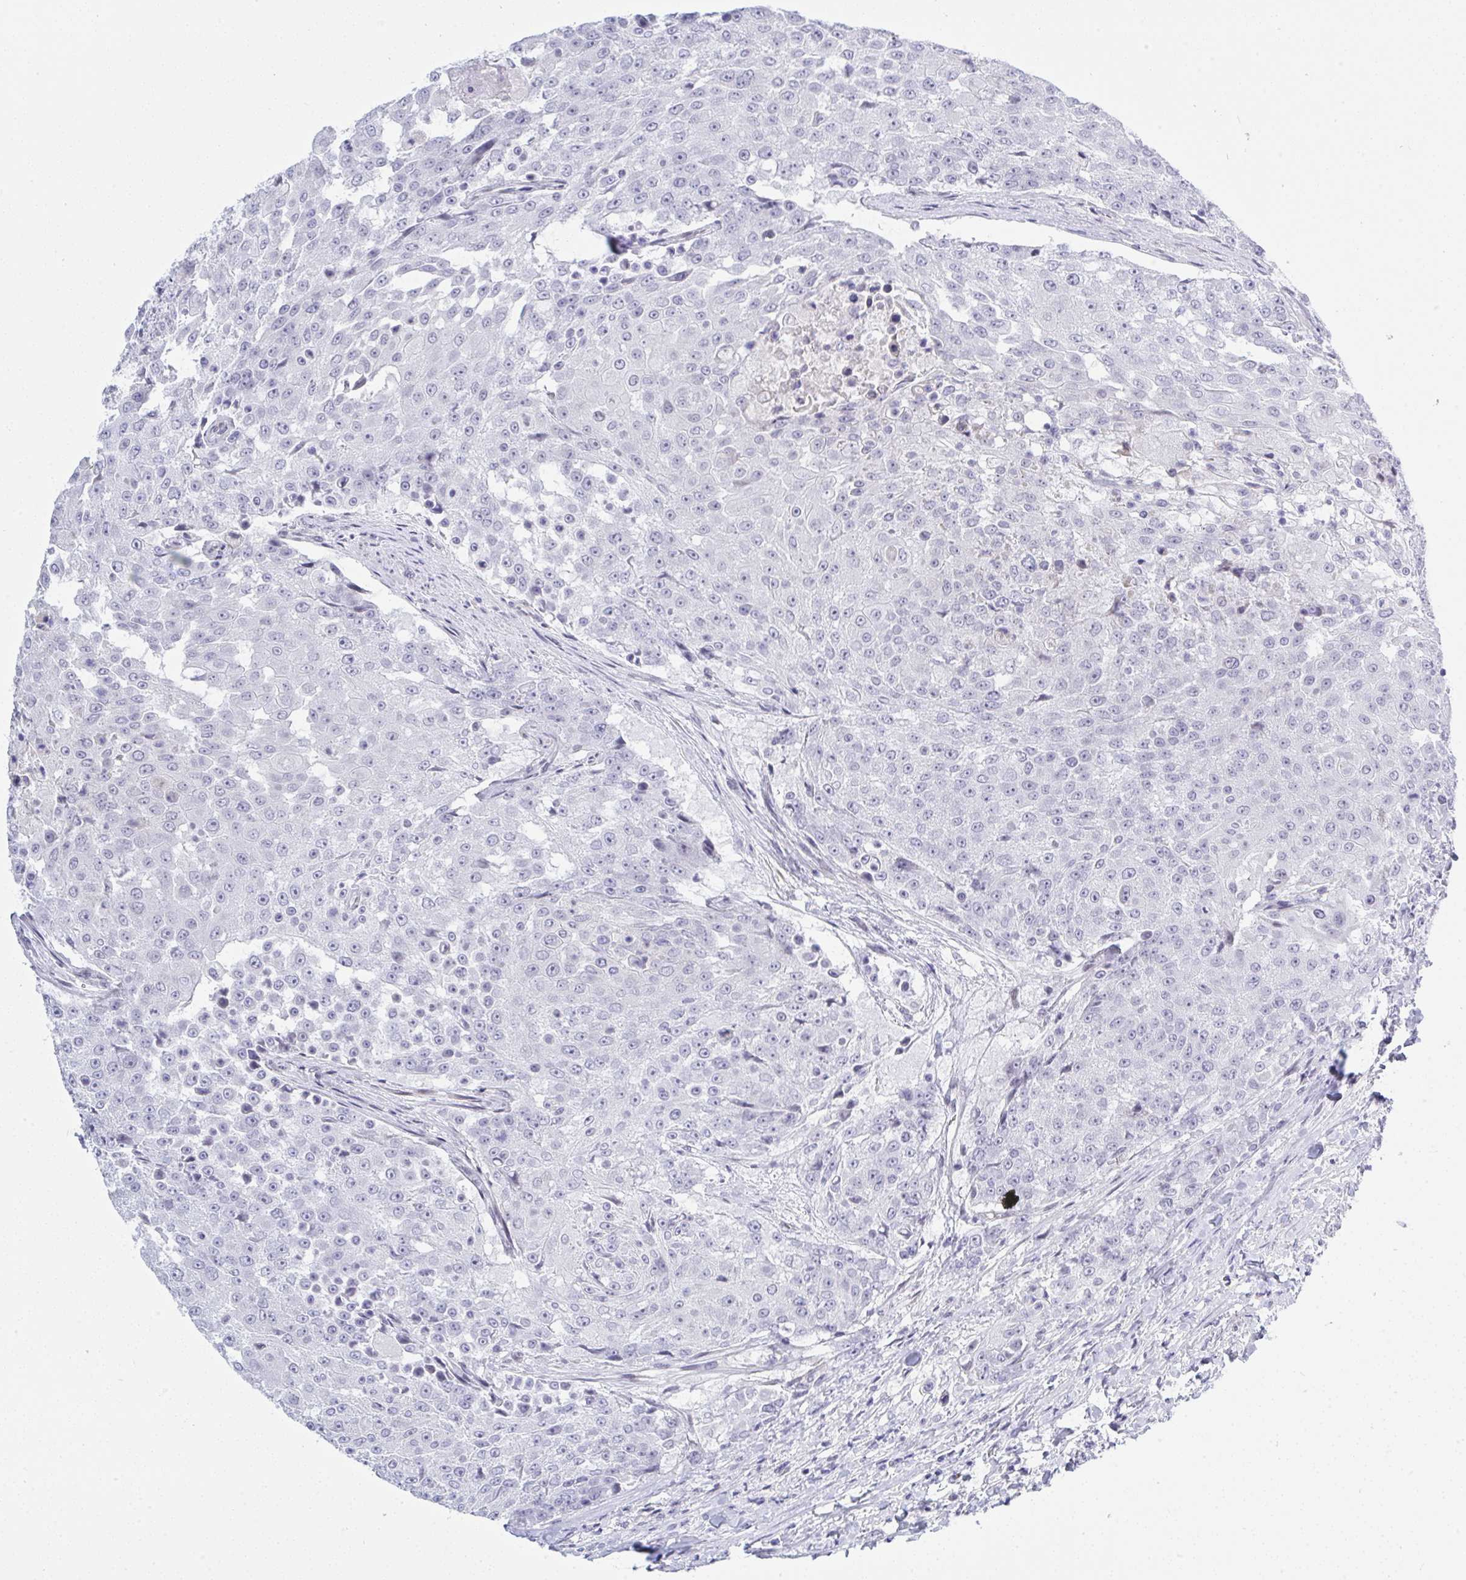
{"staining": {"intensity": "negative", "quantity": "none", "location": "none"}, "tissue": "urothelial cancer", "cell_type": "Tumor cells", "image_type": "cancer", "snomed": [{"axis": "morphology", "description": "Urothelial carcinoma, High grade"}, {"axis": "topography", "description": "Urinary bladder"}], "caption": "Image shows no protein staining in tumor cells of urothelial cancer tissue. (DAB immunohistochemistry (IHC) with hematoxylin counter stain).", "gene": "MFSD4A", "patient": {"sex": "female", "age": 63}}